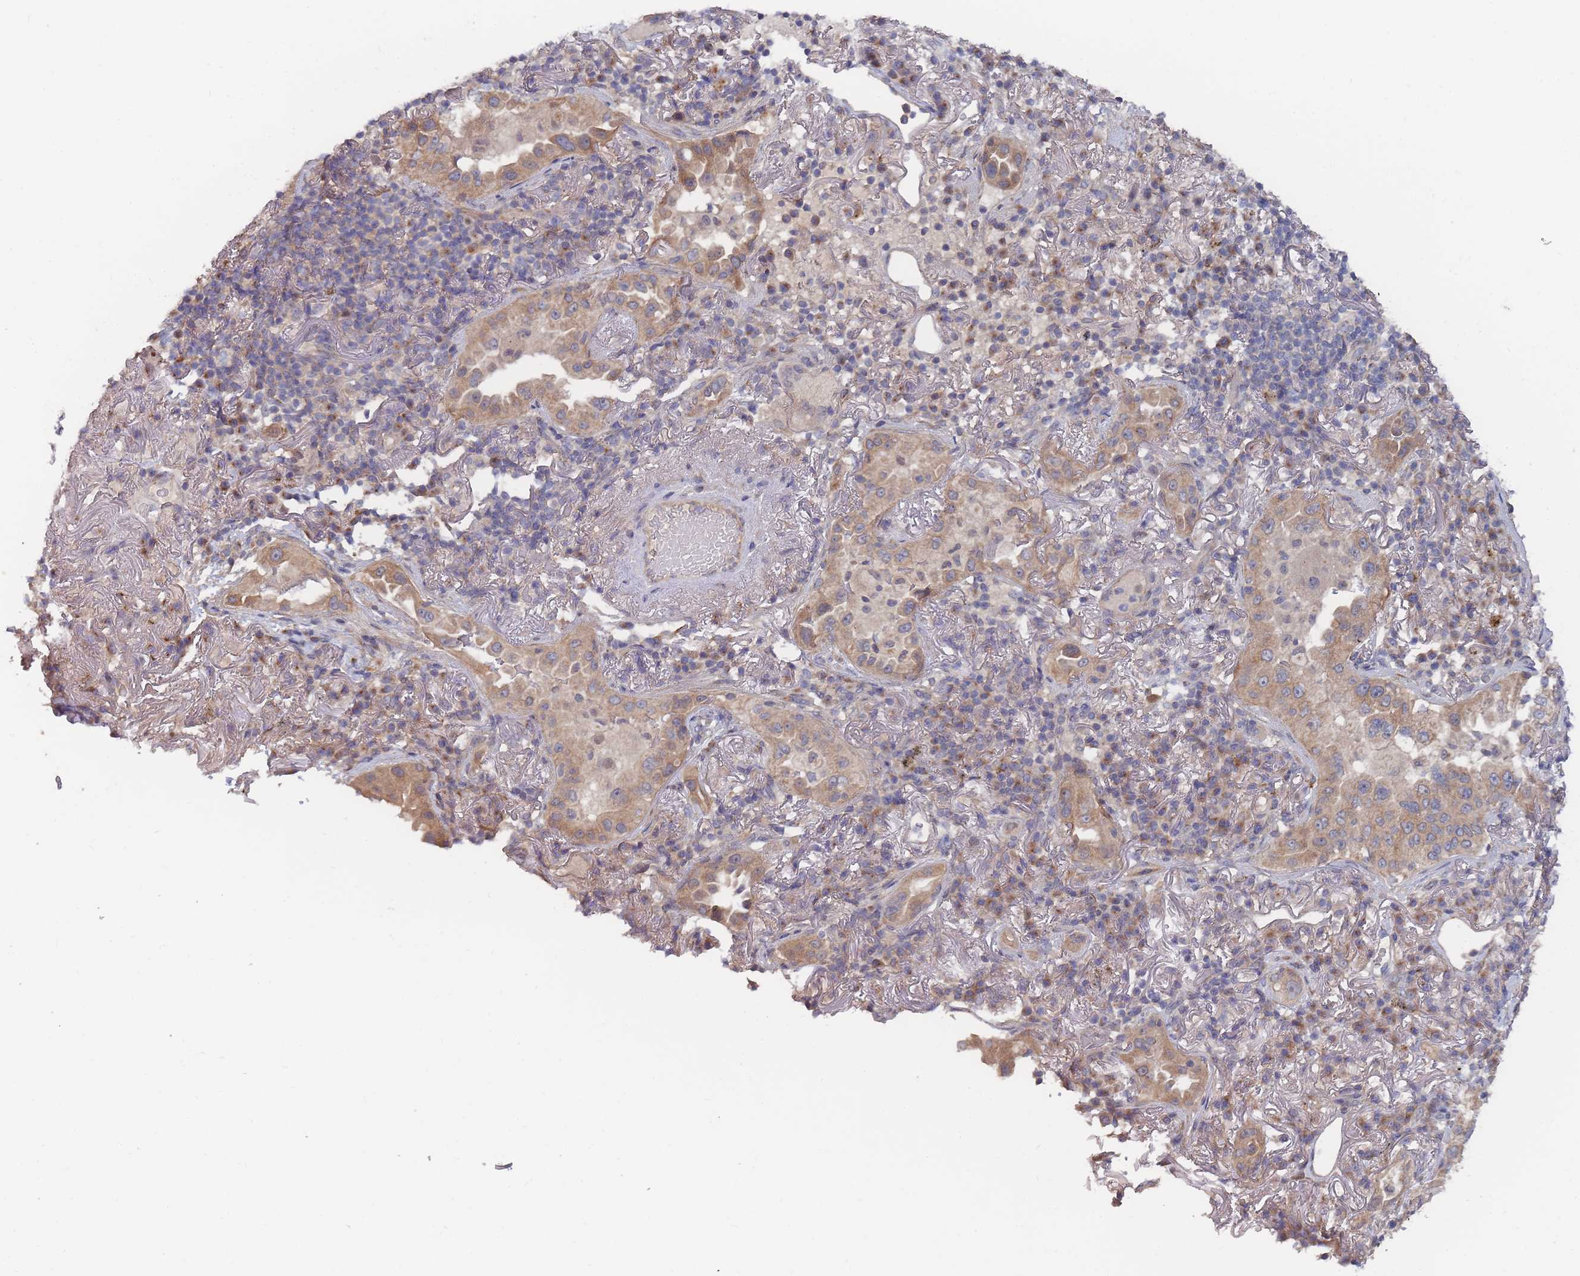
{"staining": {"intensity": "moderate", "quantity": ">75%", "location": "cytoplasmic/membranous"}, "tissue": "lung cancer", "cell_type": "Tumor cells", "image_type": "cancer", "snomed": [{"axis": "morphology", "description": "Adenocarcinoma, NOS"}, {"axis": "topography", "description": "Lung"}], "caption": "Lung adenocarcinoma stained with DAB immunohistochemistry (IHC) reveals medium levels of moderate cytoplasmic/membranous expression in approximately >75% of tumor cells.", "gene": "SLC35F5", "patient": {"sex": "female", "age": 69}}